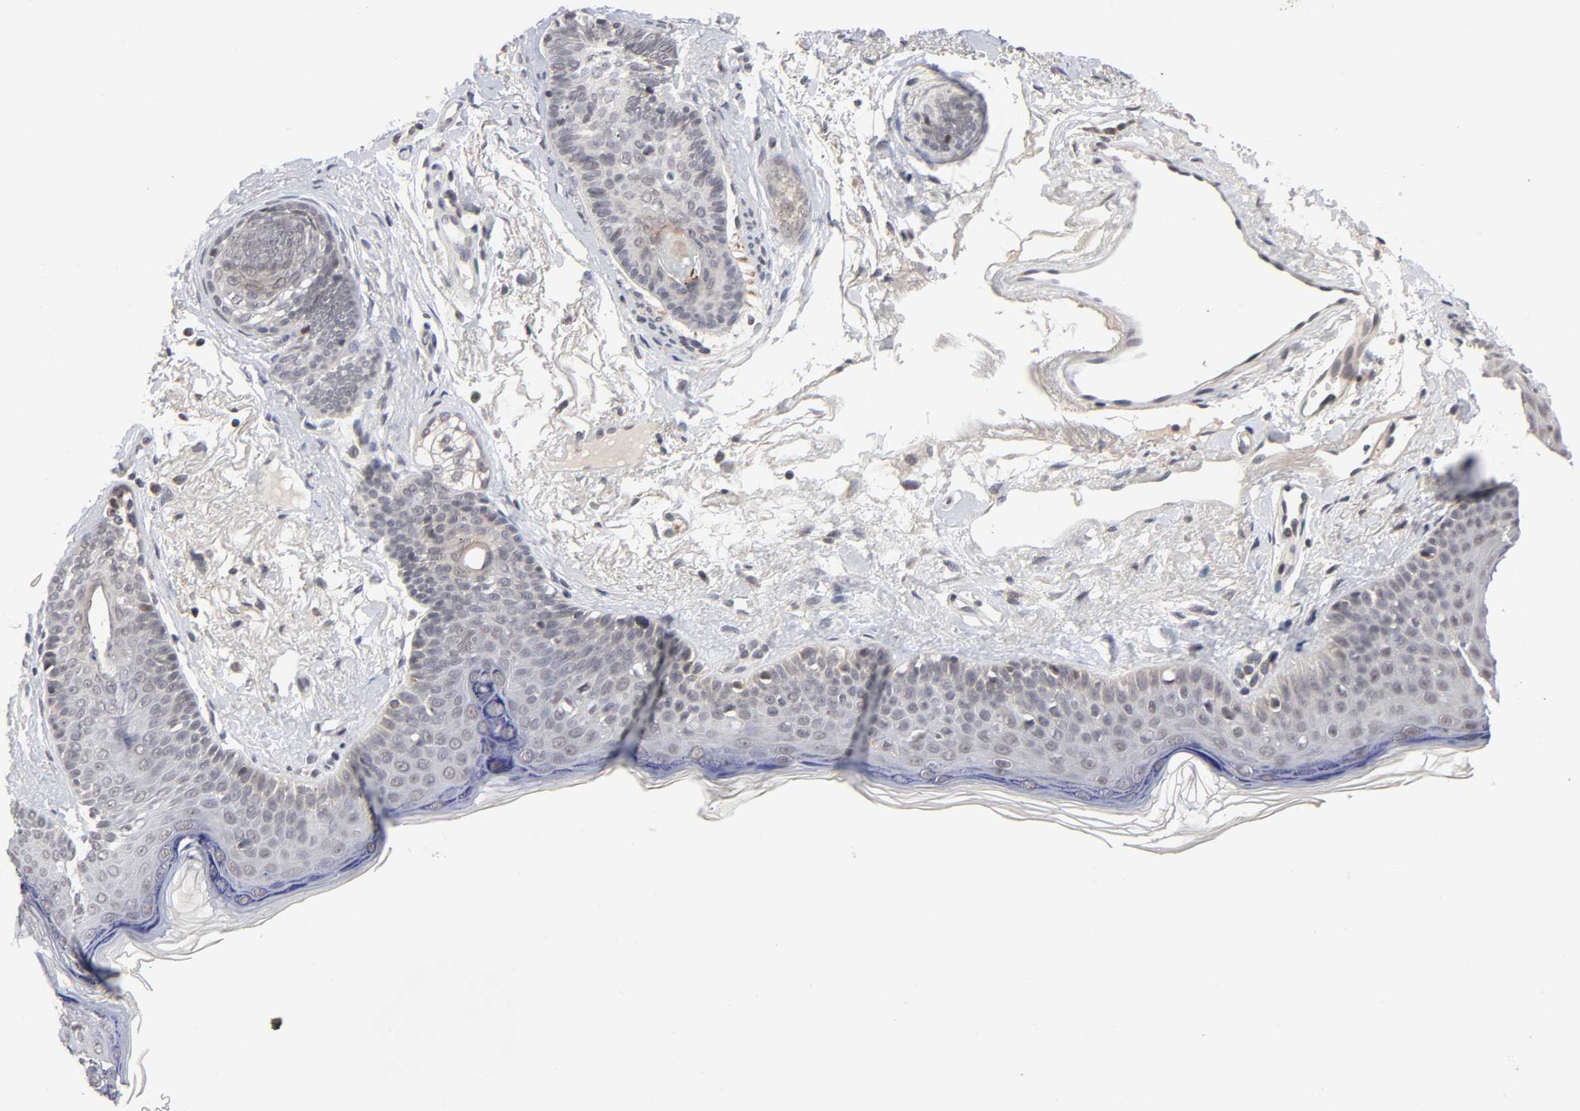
{"staining": {"intensity": "weak", "quantity": "<25%", "location": "cytoplasmic/membranous"}, "tissue": "skin cancer", "cell_type": "Tumor cells", "image_type": "cancer", "snomed": [{"axis": "morphology", "description": "Normal tissue, NOS"}, {"axis": "morphology", "description": "Basal cell carcinoma"}, {"axis": "topography", "description": "Skin"}], "caption": "Human basal cell carcinoma (skin) stained for a protein using immunohistochemistry (IHC) demonstrates no positivity in tumor cells.", "gene": "AUH", "patient": {"sex": "female", "age": 69}}